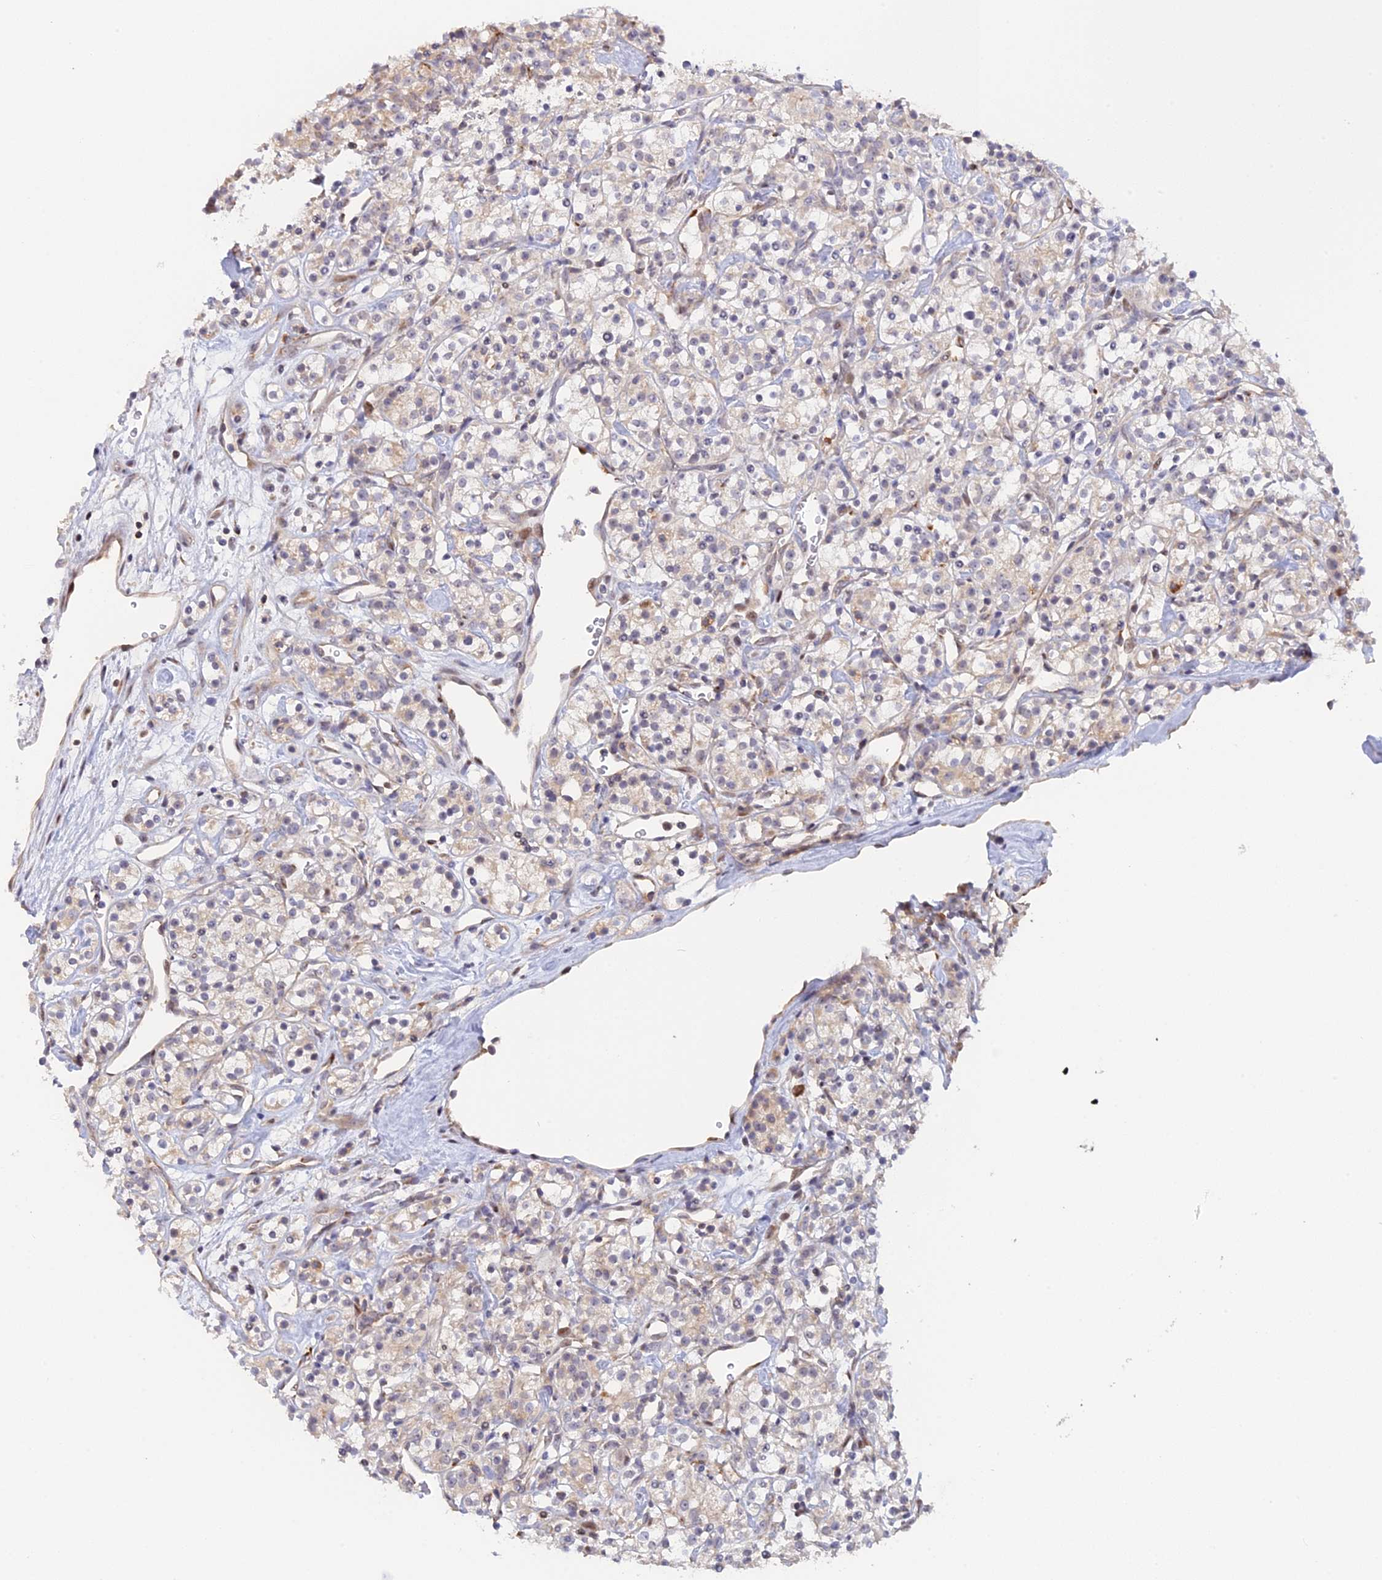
{"staining": {"intensity": "weak", "quantity": "<25%", "location": "cytoplasmic/membranous"}, "tissue": "renal cancer", "cell_type": "Tumor cells", "image_type": "cancer", "snomed": [{"axis": "morphology", "description": "Adenocarcinoma, NOS"}, {"axis": "topography", "description": "Kidney"}], "caption": "The histopathology image demonstrates no significant positivity in tumor cells of renal cancer.", "gene": "GSKIP", "patient": {"sex": "male", "age": 77}}